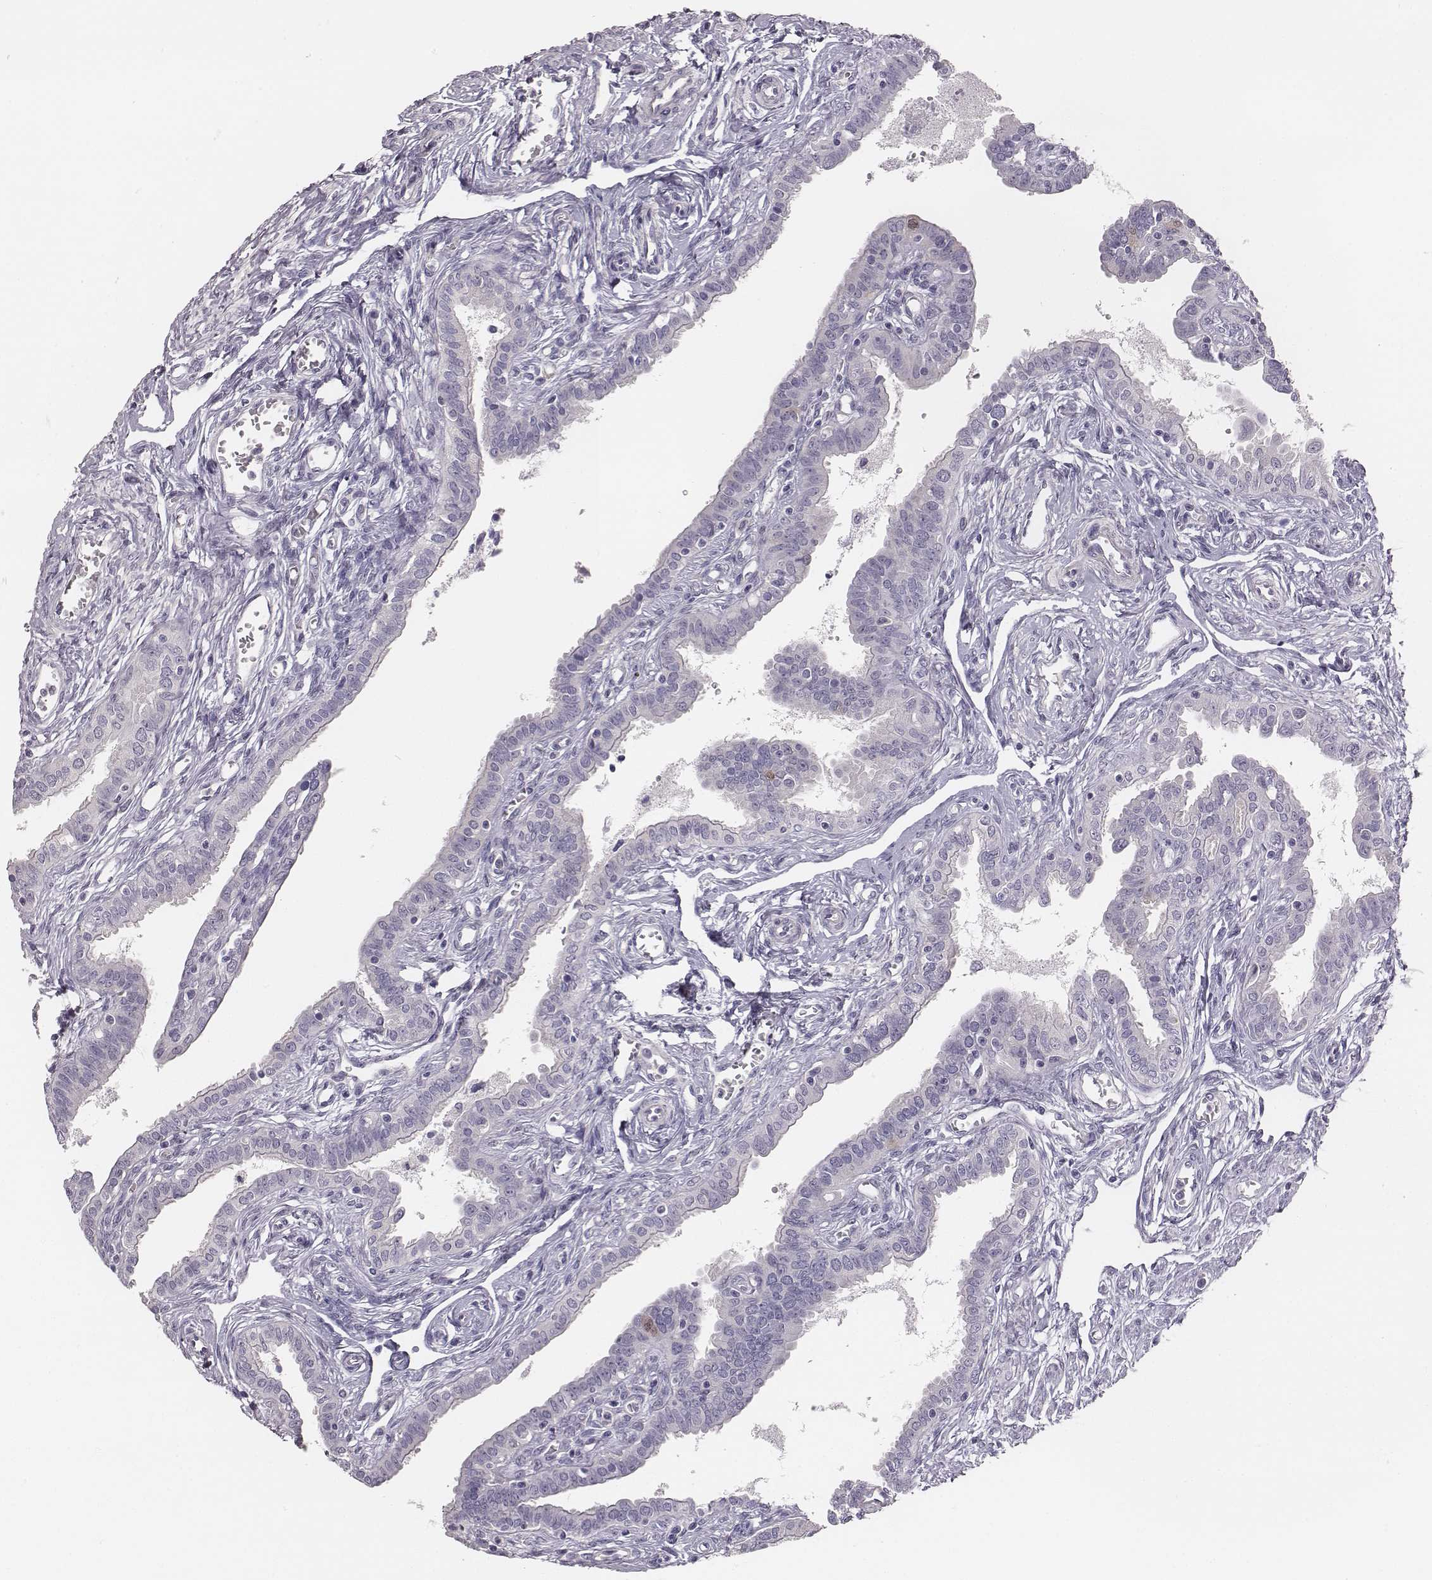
{"staining": {"intensity": "negative", "quantity": "none", "location": "none"}, "tissue": "fallopian tube", "cell_type": "Glandular cells", "image_type": "normal", "snomed": [{"axis": "morphology", "description": "Normal tissue, NOS"}, {"axis": "morphology", "description": "Carcinoma, endometroid"}, {"axis": "topography", "description": "Fallopian tube"}, {"axis": "topography", "description": "Ovary"}], "caption": "Immunohistochemistry of normal human fallopian tube shows no staining in glandular cells. (DAB immunohistochemistry (IHC) with hematoxylin counter stain).", "gene": "PBK", "patient": {"sex": "female", "age": 42}}